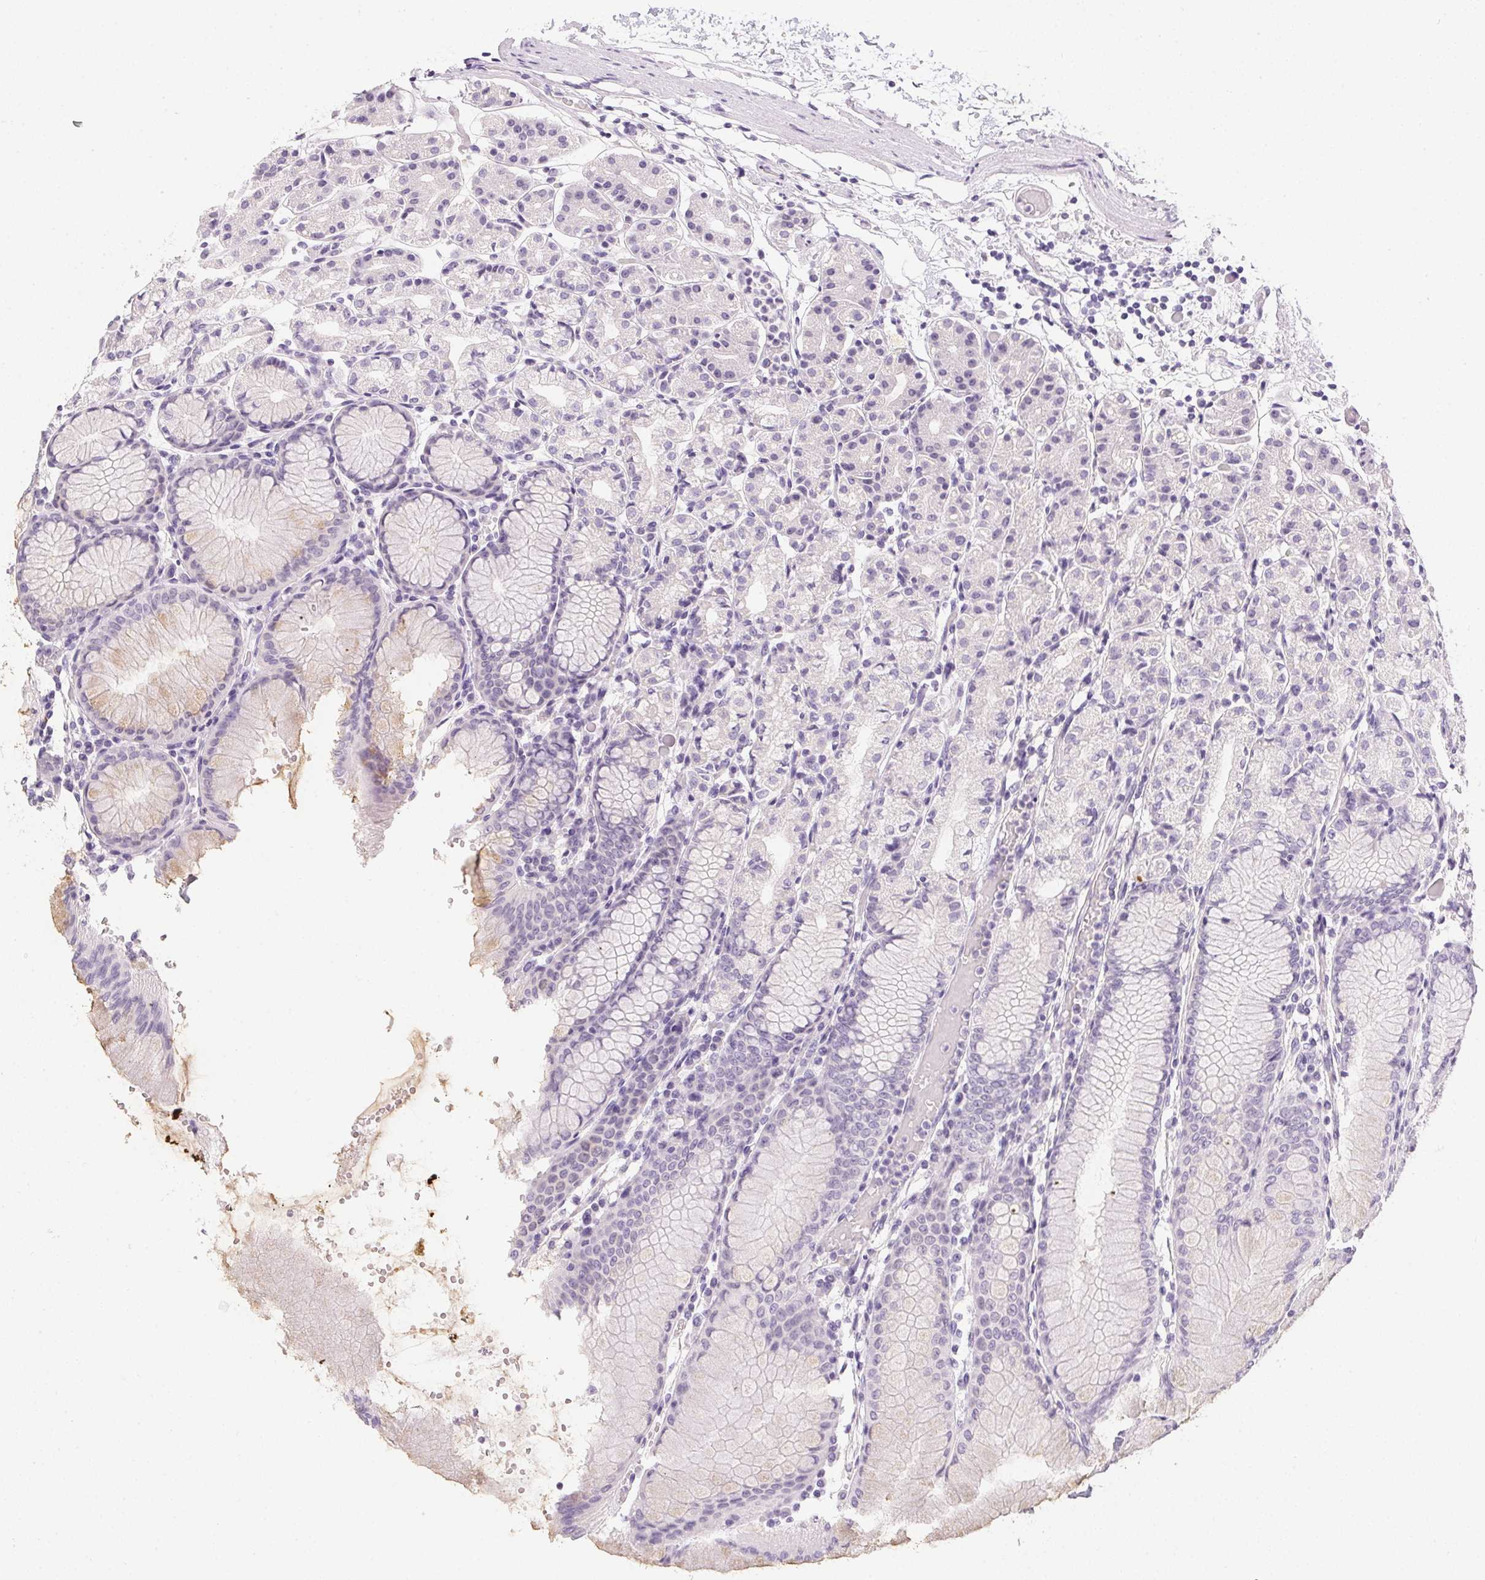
{"staining": {"intensity": "weak", "quantity": "<25%", "location": "cytoplasmic/membranous"}, "tissue": "stomach", "cell_type": "Glandular cells", "image_type": "normal", "snomed": [{"axis": "morphology", "description": "Normal tissue, NOS"}, {"axis": "topography", "description": "Stomach"}], "caption": "IHC image of unremarkable stomach: human stomach stained with DAB (3,3'-diaminobenzidine) exhibits no significant protein expression in glandular cells. Brightfield microscopy of immunohistochemistry stained with DAB (3,3'-diaminobenzidine) (brown) and hematoxylin (blue), captured at high magnification.", "gene": "PPY", "patient": {"sex": "female", "age": 57}}